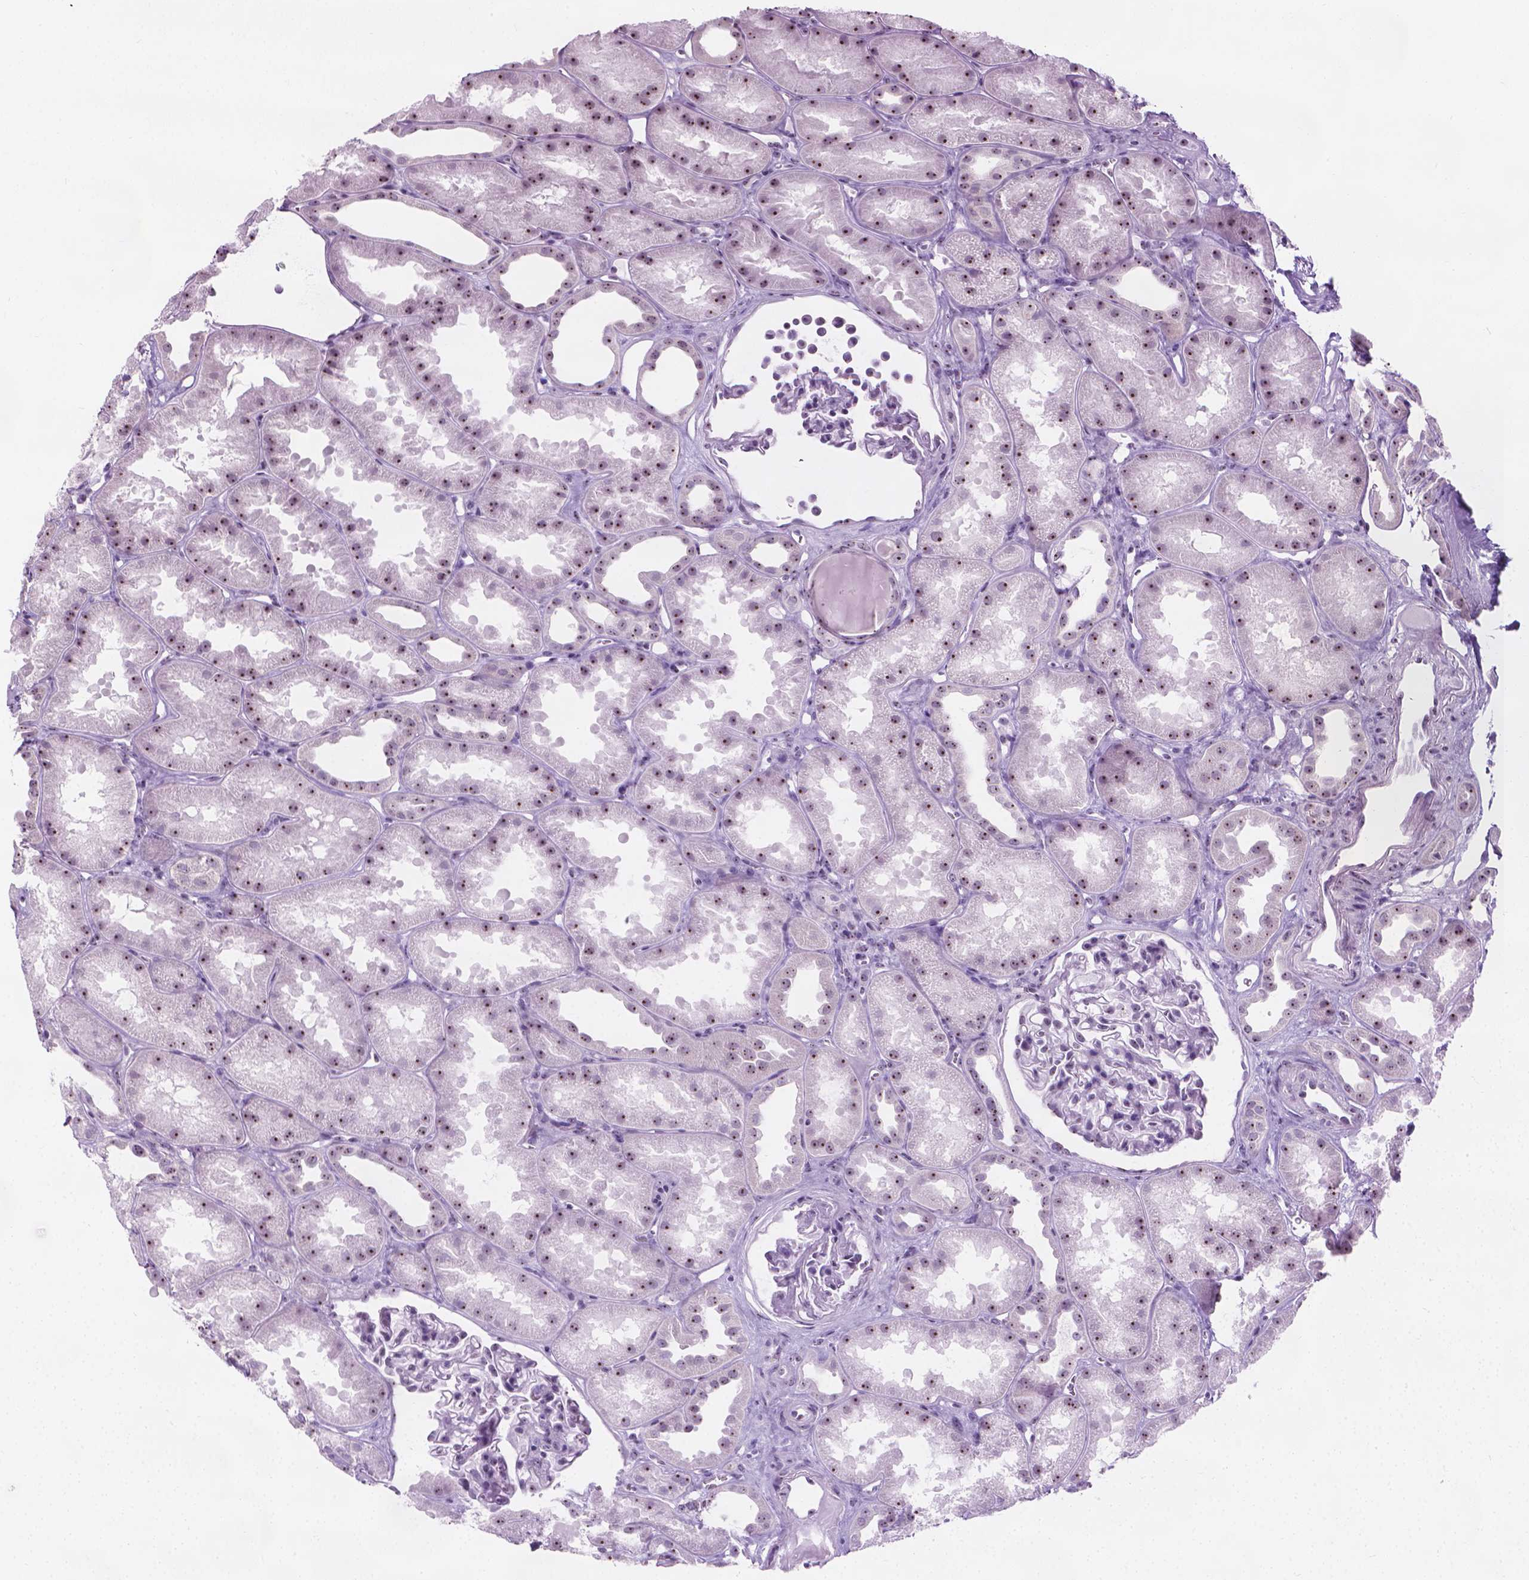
{"staining": {"intensity": "weak", "quantity": ">75%", "location": "nuclear"}, "tissue": "kidney", "cell_type": "Cells in glomeruli", "image_type": "normal", "snomed": [{"axis": "morphology", "description": "Normal tissue, NOS"}, {"axis": "topography", "description": "Kidney"}], "caption": "Immunohistochemical staining of unremarkable human kidney exhibits weak nuclear protein staining in about >75% of cells in glomeruli. (Stains: DAB (3,3'-diaminobenzidine) in brown, nuclei in blue, Microscopy: brightfield microscopy at high magnification).", "gene": "NOL7", "patient": {"sex": "male", "age": 61}}